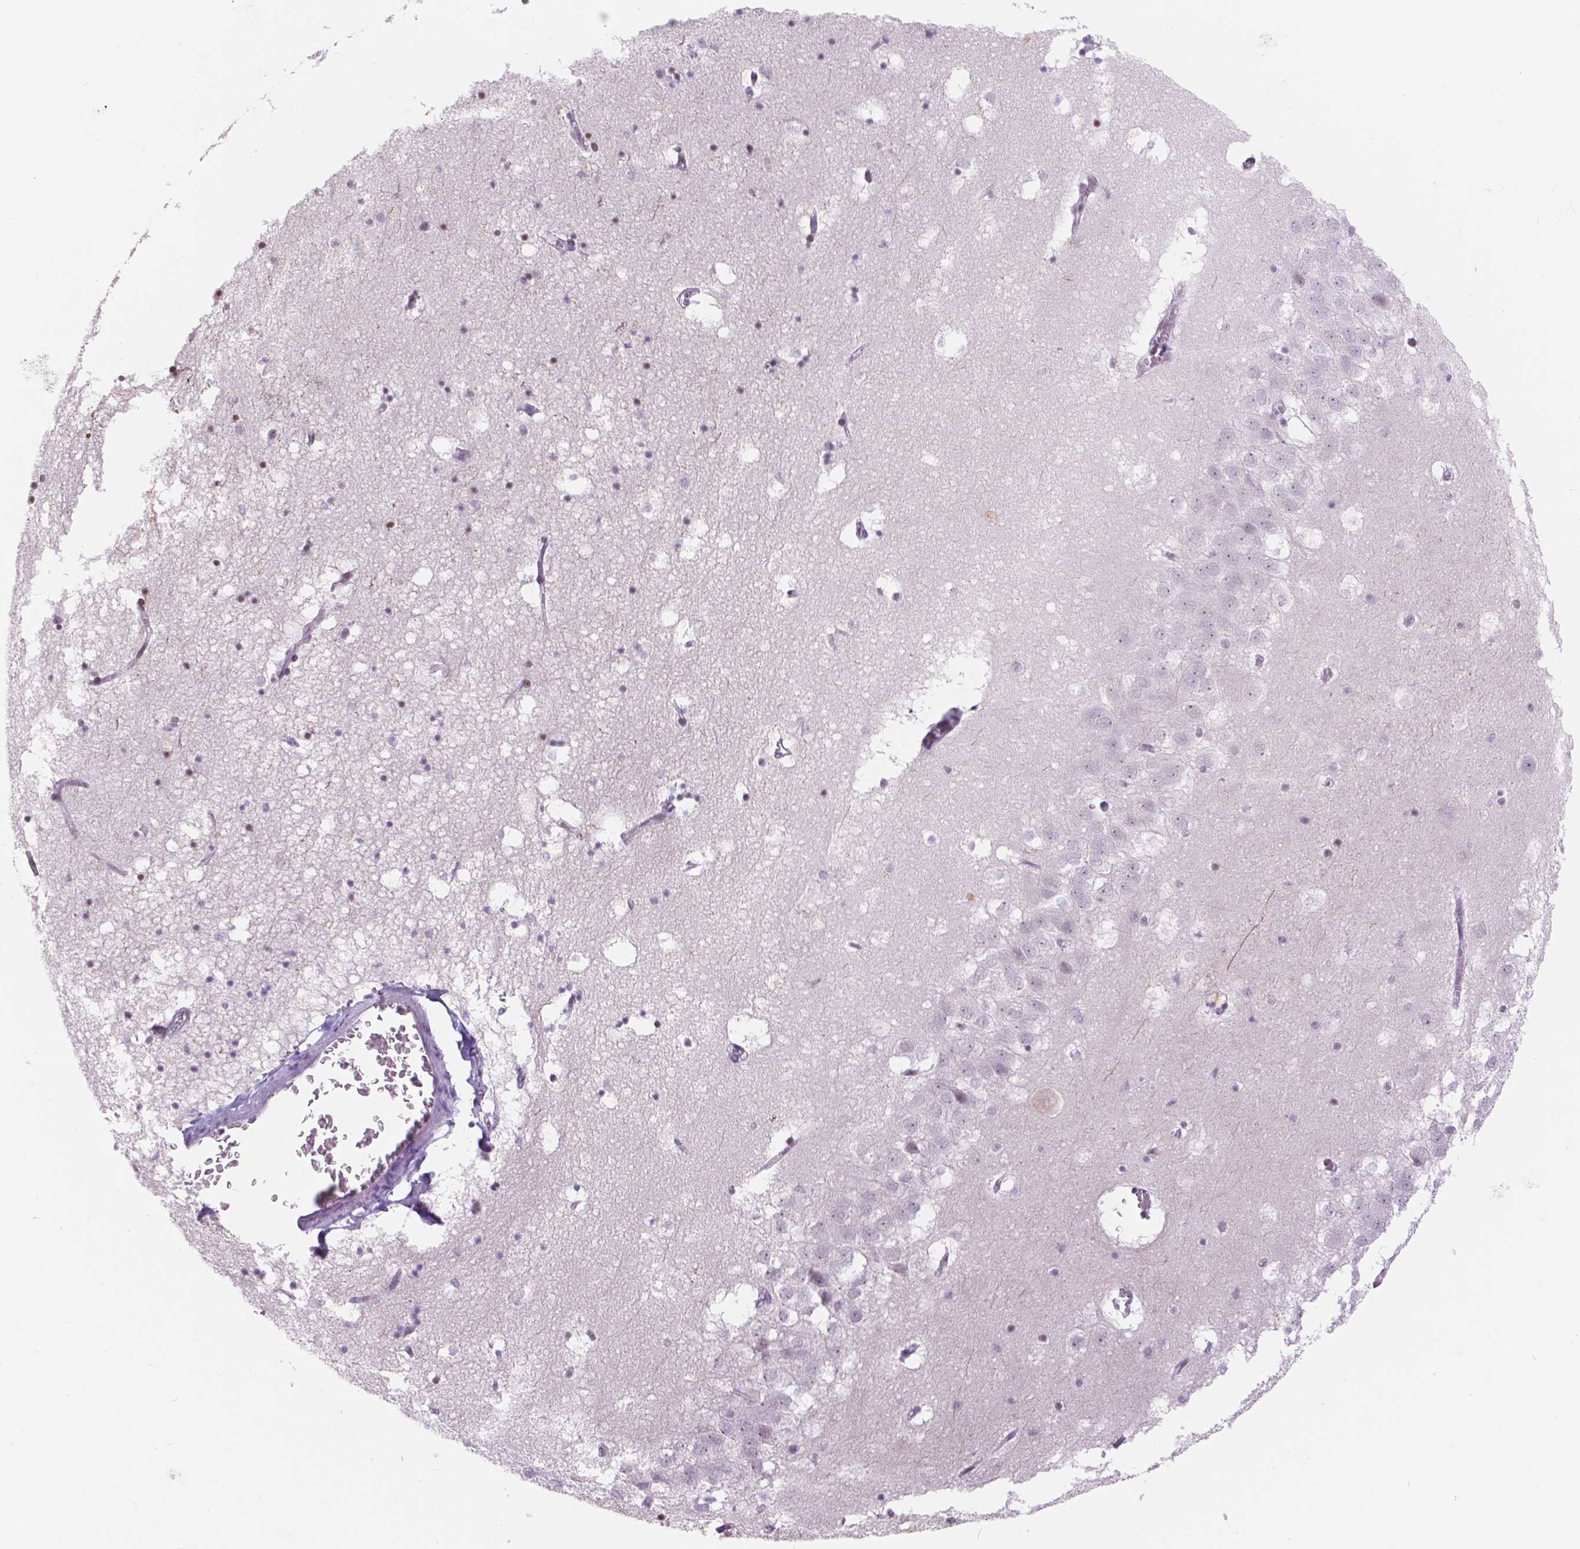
{"staining": {"intensity": "negative", "quantity": "none", "location": "none"}, "tissue": "hippocampus", "cell_type": "Glial cells", "image_type": "normal", "snomed": [{"axis": "morphology", "description": "Normal tissue, NOS"}, {"axis": "topography", "description": "Hippocampus"}], "caption": "DAB immunohistochemical staining of normal hippocampus displays no significant expression in glial cells.", "gene": "DCC", "patient": {"sex": "male", "age": 58}}